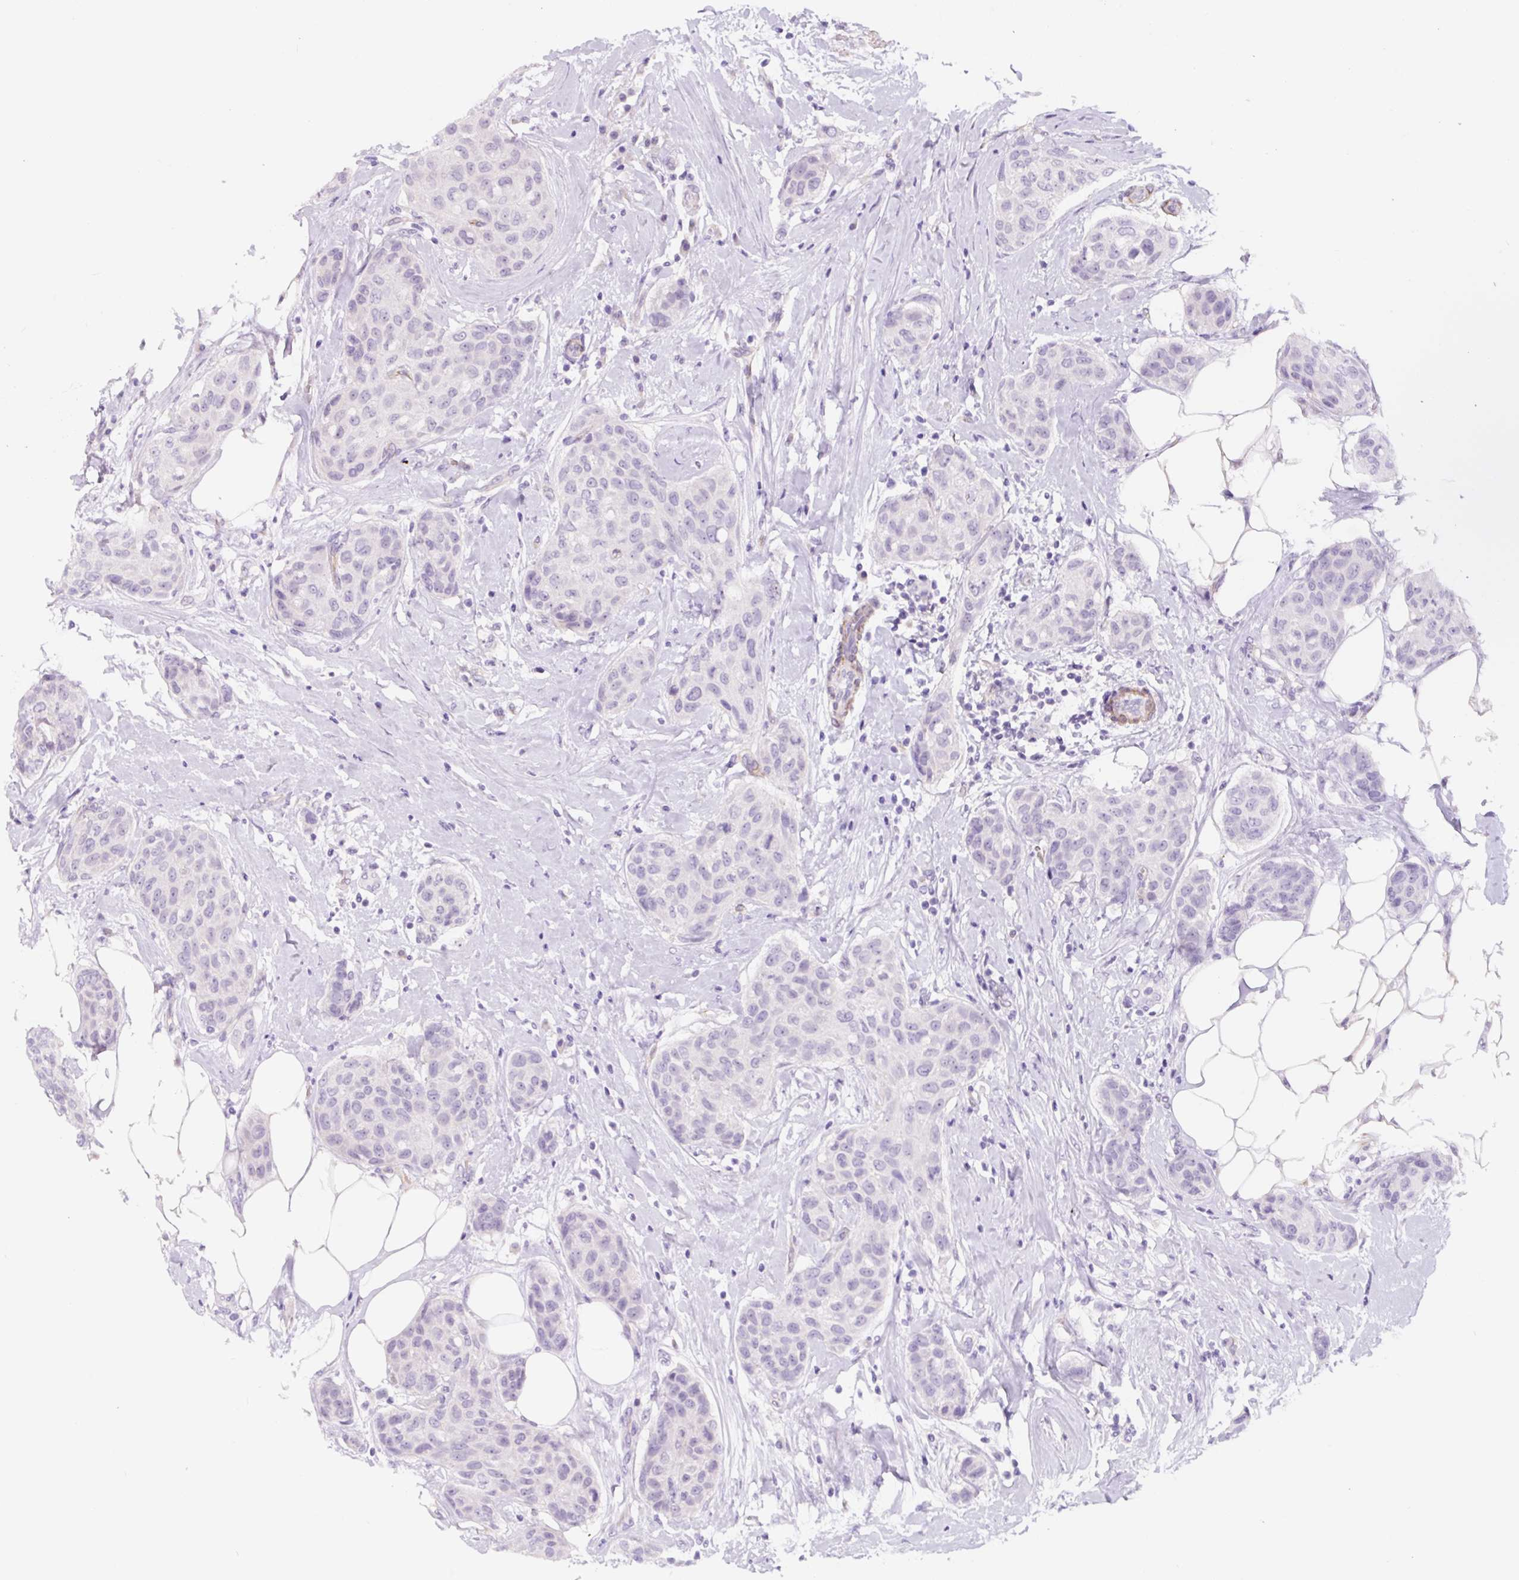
{"staining": {"intensity": "negative", "quantity": "none", "location": "none"}, "tissue": "breast cancer", "cell_type": "Tumor cells", "image_type": "cancer", "snomed": [{"axis": "morphology", "description": "Duct carcinoma"}, {"axis": "topography", "description": "Breast"}, {"axis": "topography", "description": "Lymph node"}], "caption": "IHC of human invasive ductal carcinoma (breast) demonstrates no expression in tumor cells. (Immunohistochemistry, brightfield microscopy, high magnification).", "gene": "CCL25", "patient": {"sex": "female", "age": 80}}